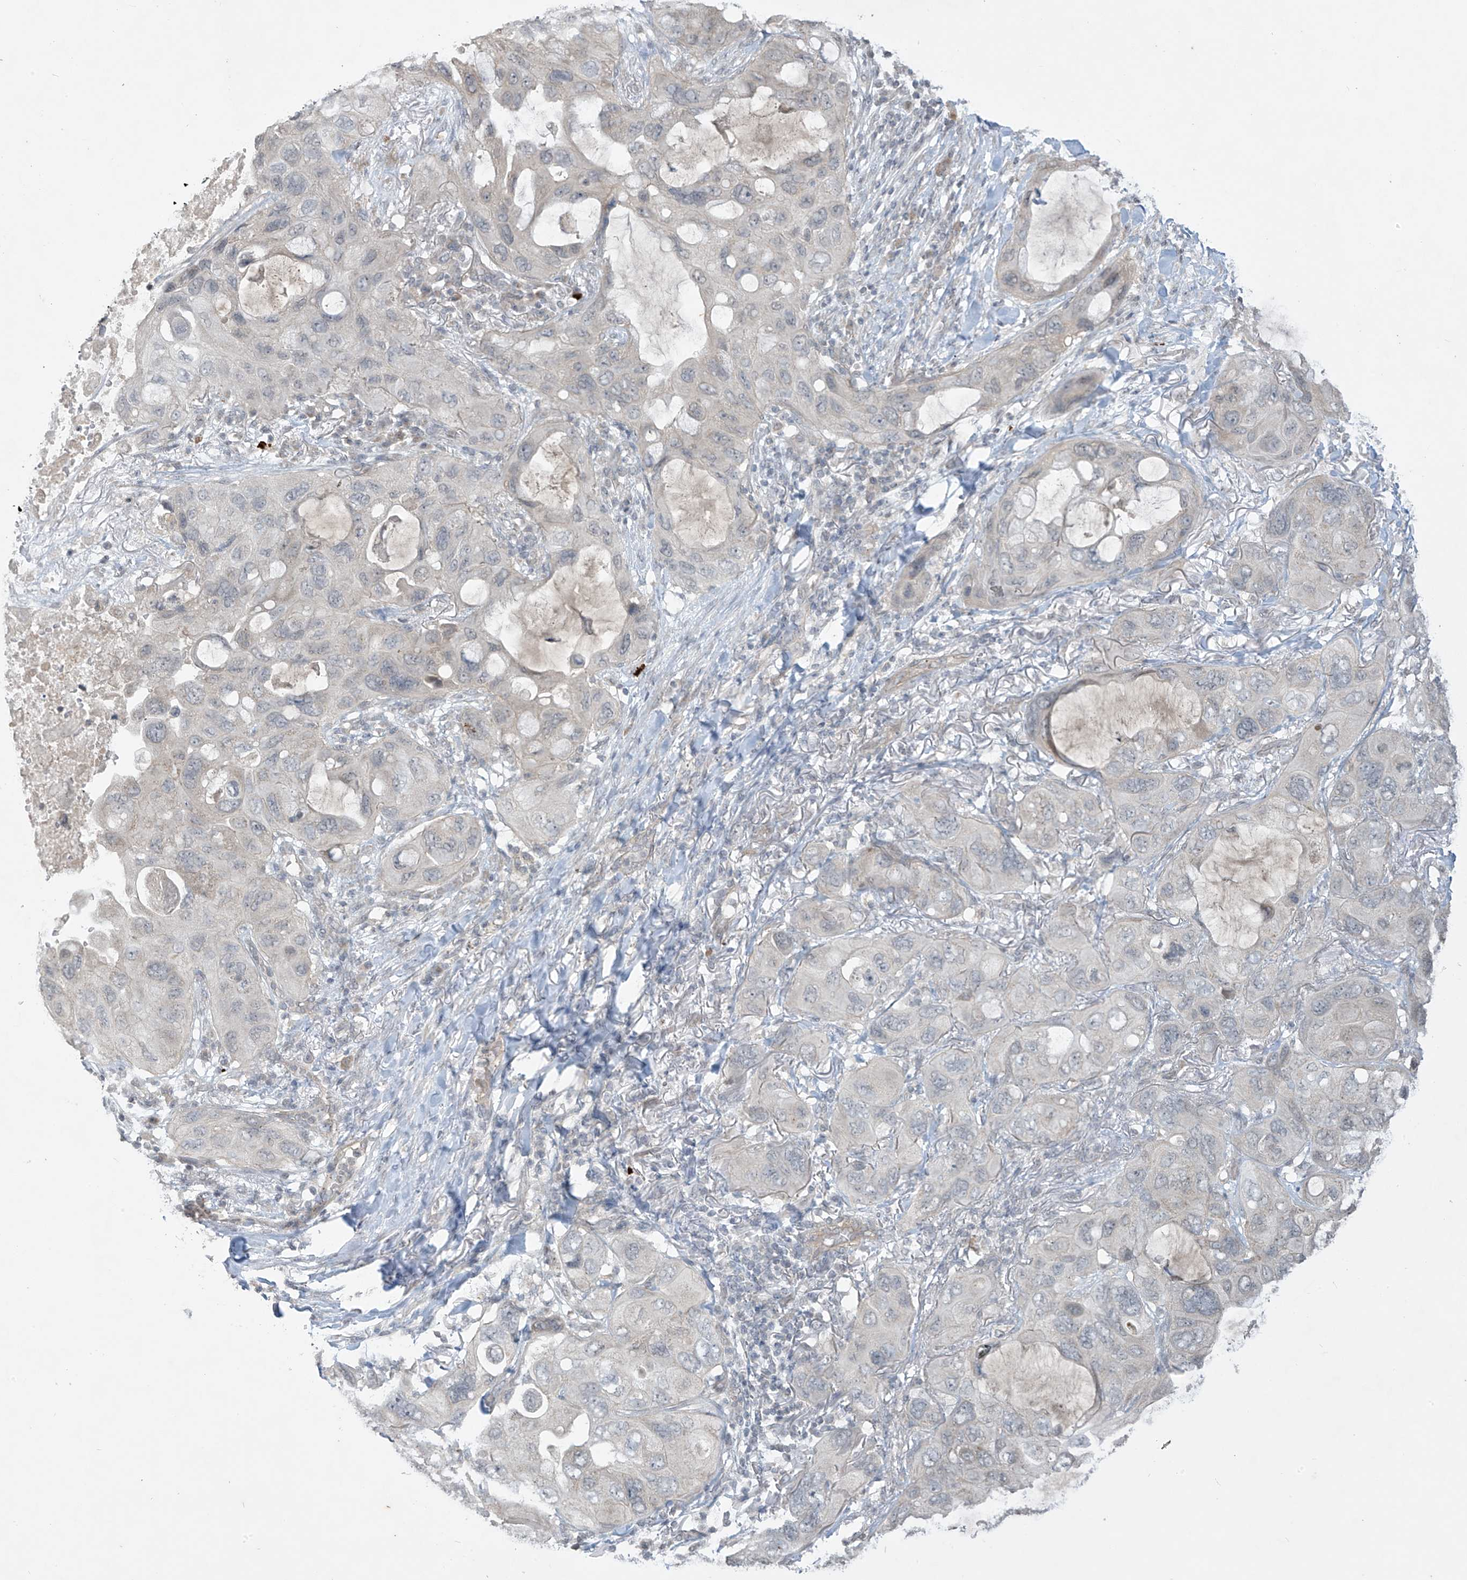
{"staining": {"intensity": "negative", "quantity": "none", "location": "none"}, "tissue": "lung cancer", "cell_type": "Tumor cells", "image_type": "cancer", "snomed": [{"axis": "morphology", "description": "Squamous cell carcinoma, NOS"}, {"axis": "topography", "description": "Lung"}], "caption": "Immunohistochemical staining of lung cancer (squamous cell carcinoma) displays no significant expression in tumor cells. (Stains: DAB immunohistochemistry (IHC) with hematoxylin counter stain, Microscopy: brightfield microscopy at high magnification).", "gene": "DGKQ", "patient": {"sex": "female", "age": 73}}